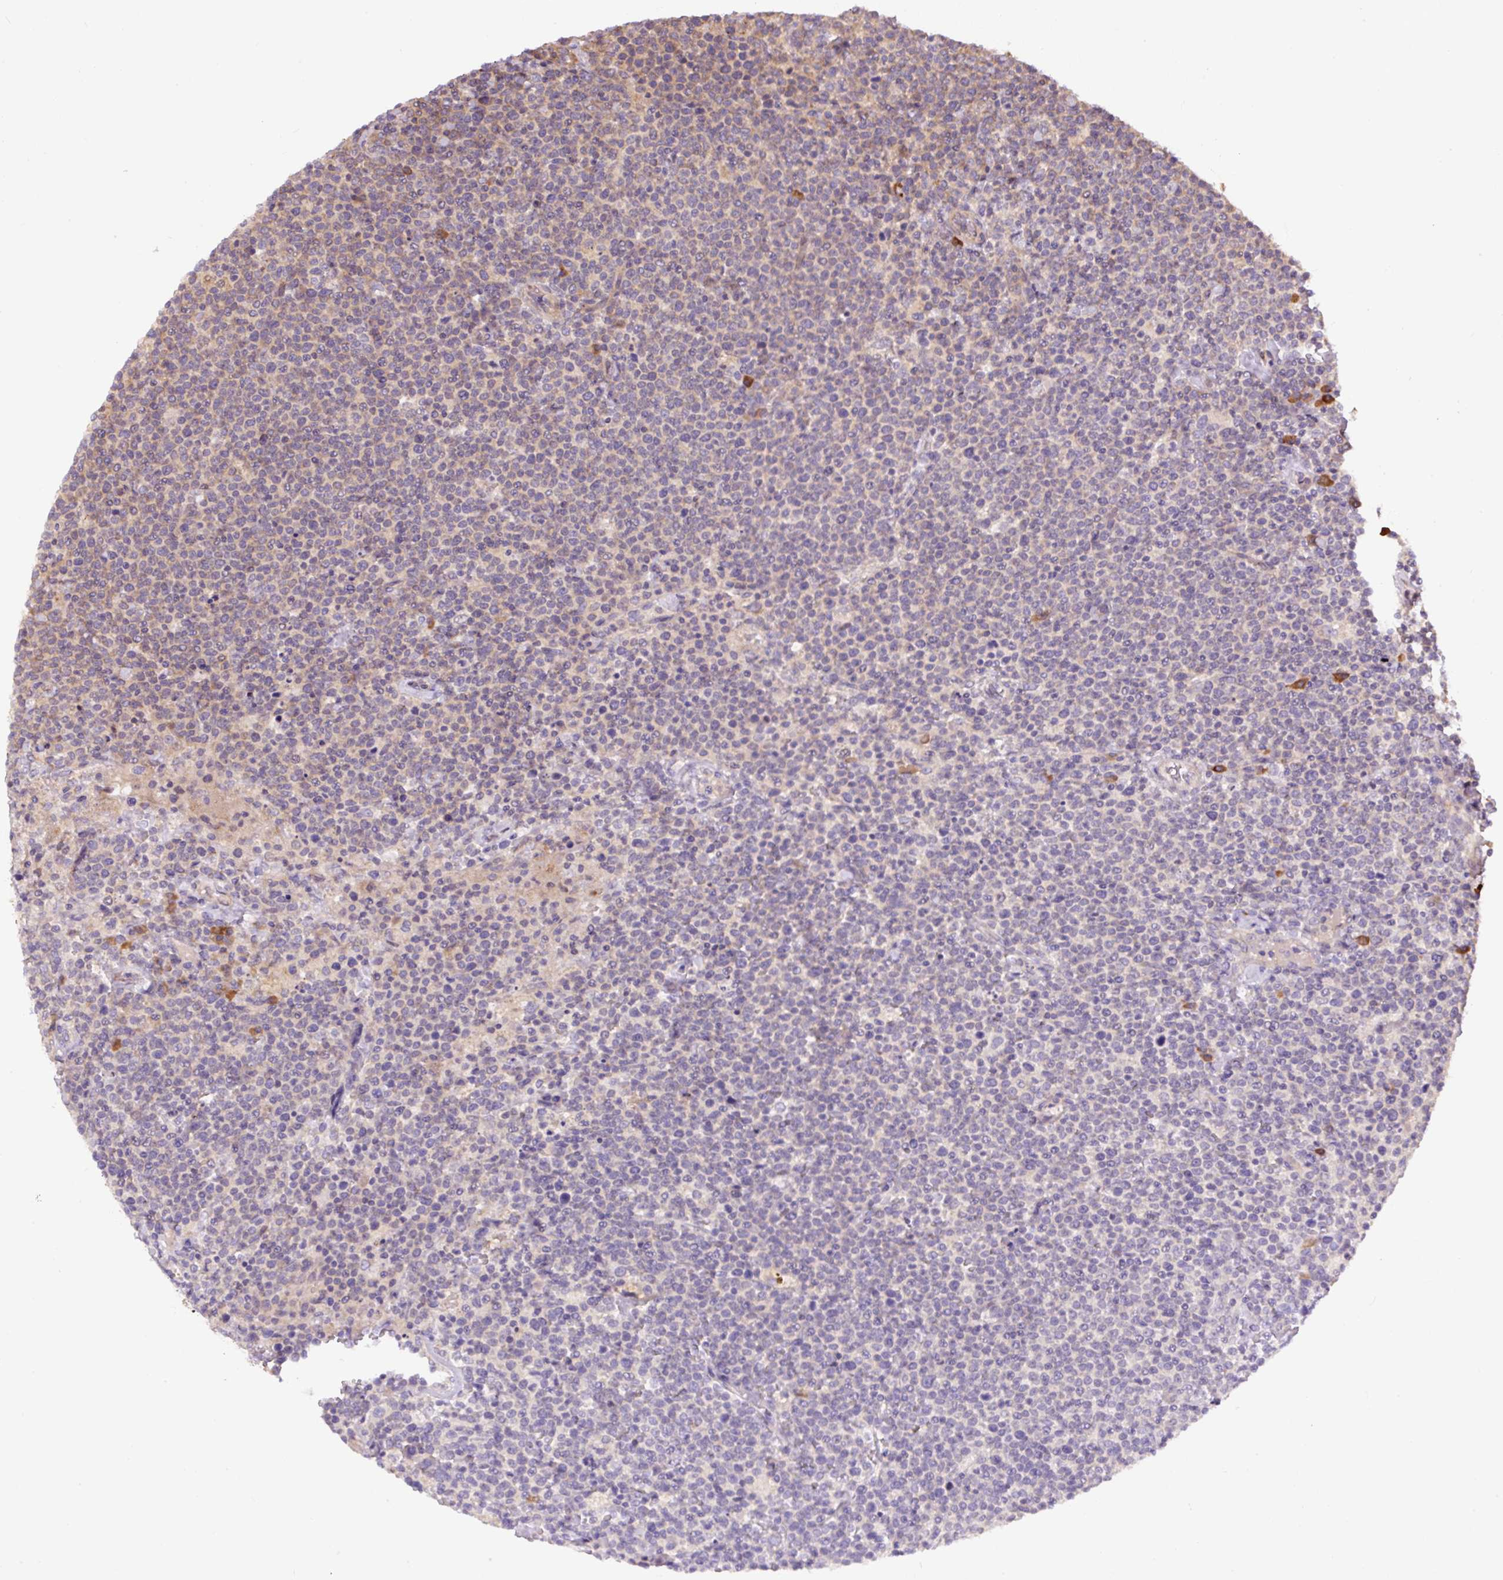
{"staining": {"intensity": "negative", "quantity": "none", "location": "none"}, "tissue": "lymphoma", "cell_type": "Tumor cells", "image_type": "cancer", "snomed": [{"axis": "morphology", "description": "Malignant lymphoma, non-Hodgkin's type, High grade"}, {"axis": "topography", "description": "Lymph node"}], "caption": "An immunohistochemistry (IHC) photomicrograph of malignant lymphoma, non-Hodgkin's type (high-grade) is shown. There is no staining in tumor cells of malignant lymphoma, non-Hodgkin's type (high-grade). (DAB IHC with hematoxylin counter stain).", "gene": "PPME1", "patient": {"sex": "male", "age": 61}}